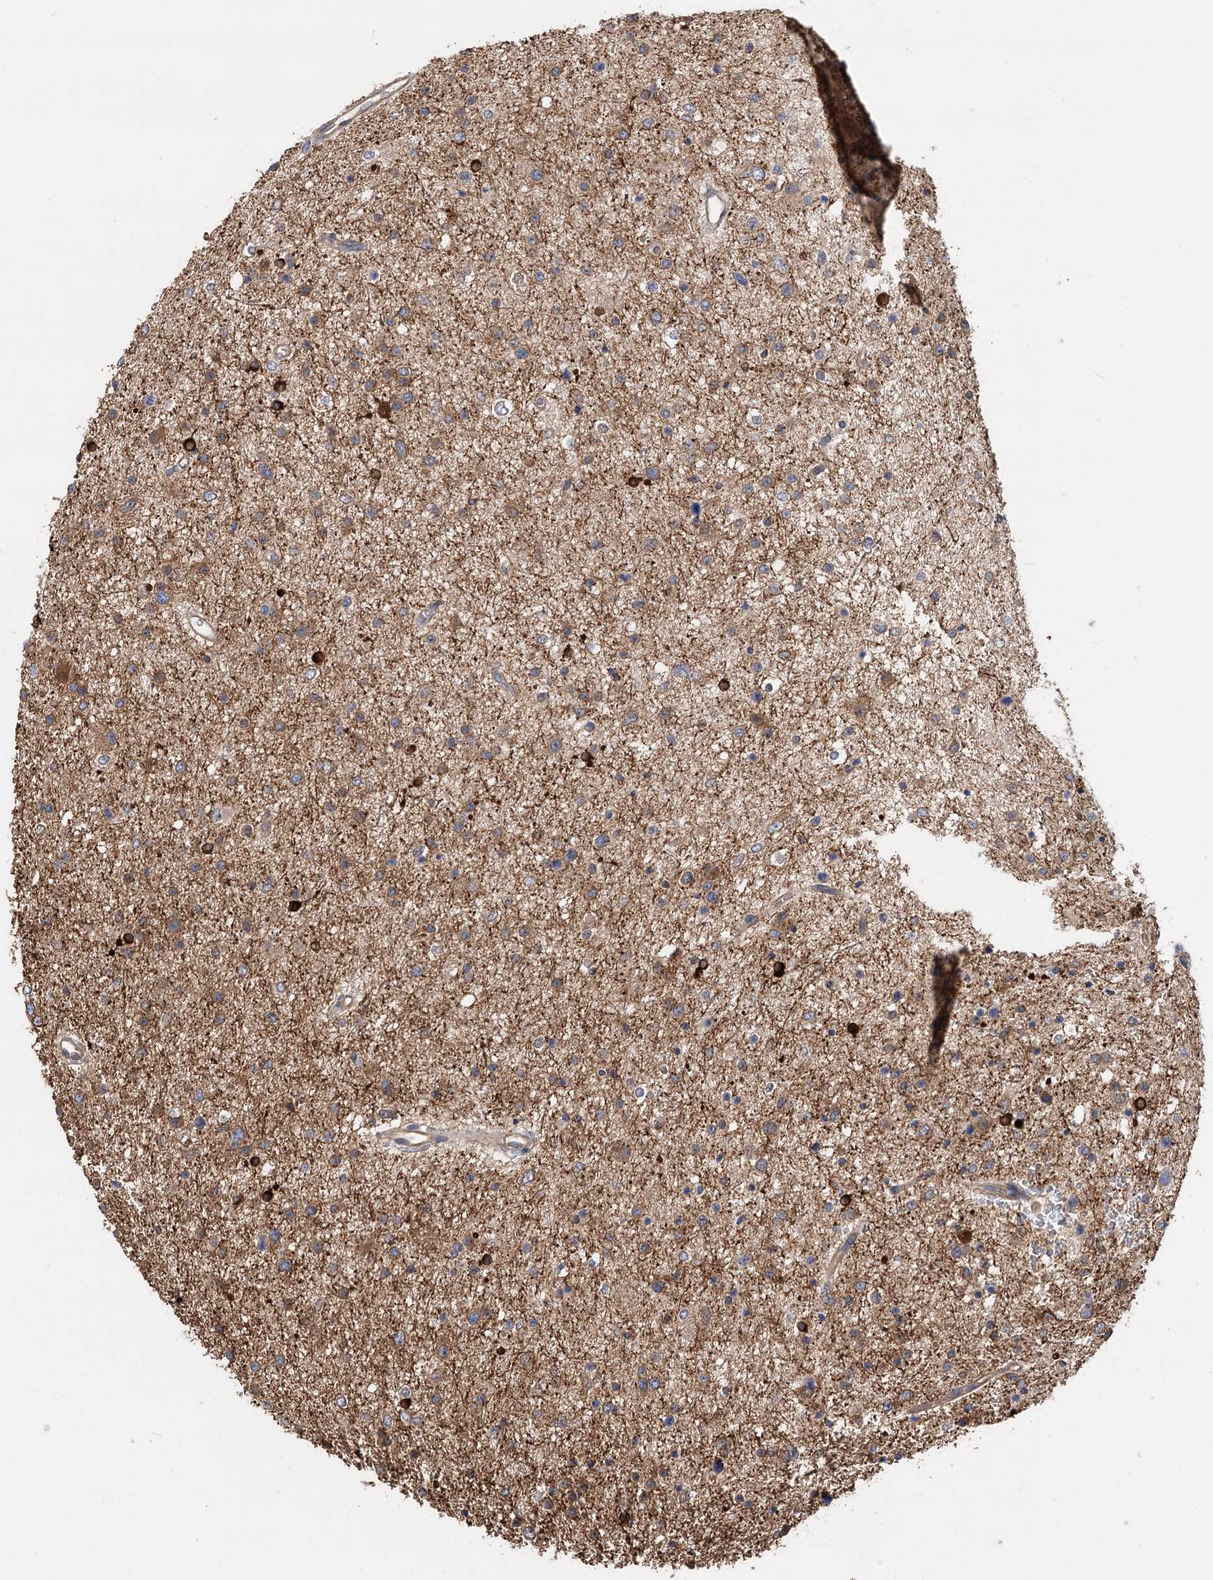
{"staining": {"intensity": "weak", "quantity": ">75%", "location": "cytoplasmic/membranous"}, "tissue": "glioma", "cell_type": "Tumor cells", "image_type": "cancer", "snomed": [{"axis": "morphology", "description": "Glioma, malignant, Low grade"}, {"axis": "topography", "description": "Brain"}], "caption": "Human glioma stained with a brown dye displays weak cytoplasmic/membranous positive expression in approximately >75% of tumor cells.", "gene": "GUSB", "patient": {"sex": "female", "age": 37}}